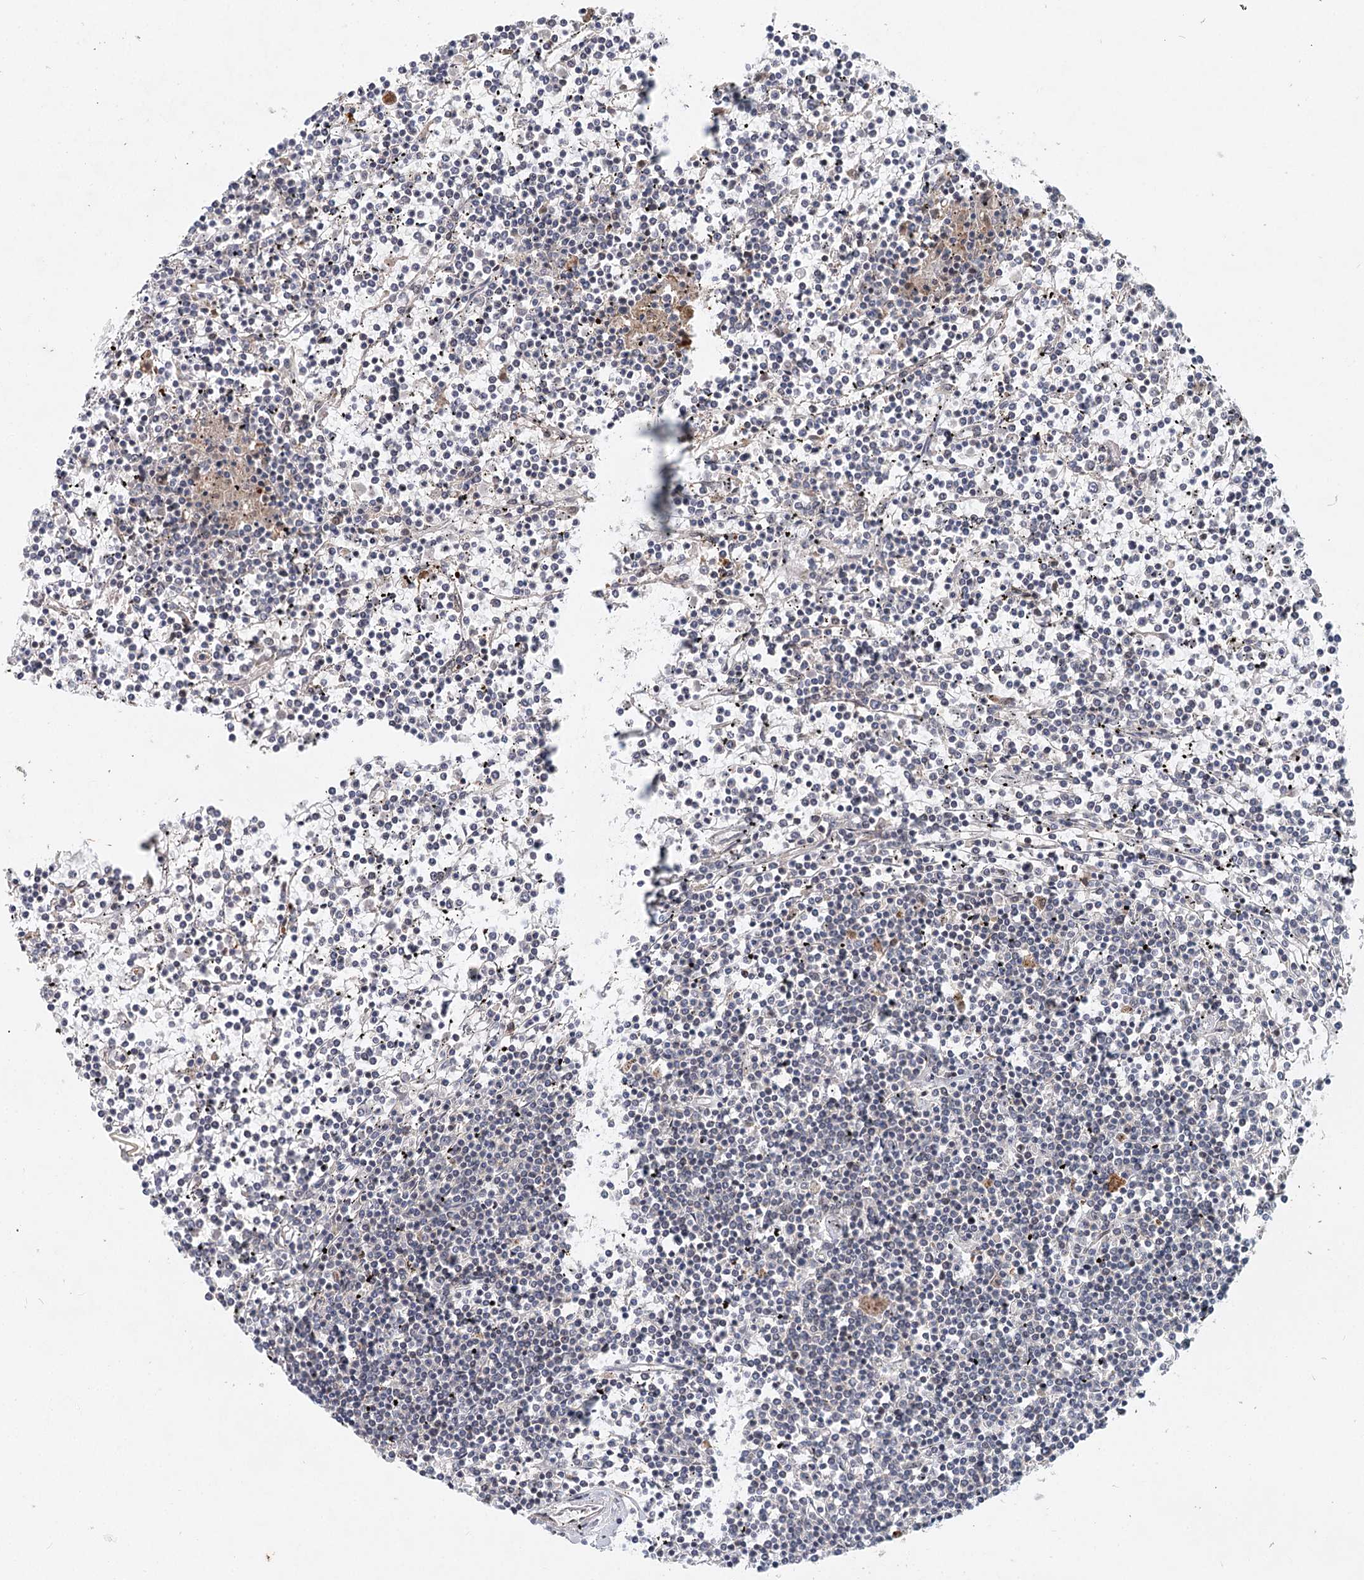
{"staining": {"intensity": "negative", "quantity": "none", "location": "none"}, "tissue": "lymphoma", "cell_type": "Tumor cells", "image_type": "cancer", "snomed": [{"axis": "morphology", "description": "Malignant lymphoma, non-Hodgkin's type, Low grade"}, {"axis": "topography", "description": "Spleen"}], "caption": "This micrograph is of malignant lymphoma, non-Hodgkin's type (low-grade) stained with IHC to label a protein in brown with the nuclei are counter-stained blue. There is no positivity in tumor cells.", "gene": "AP3B1", "patient": {"sex": "female", "age": 19}}